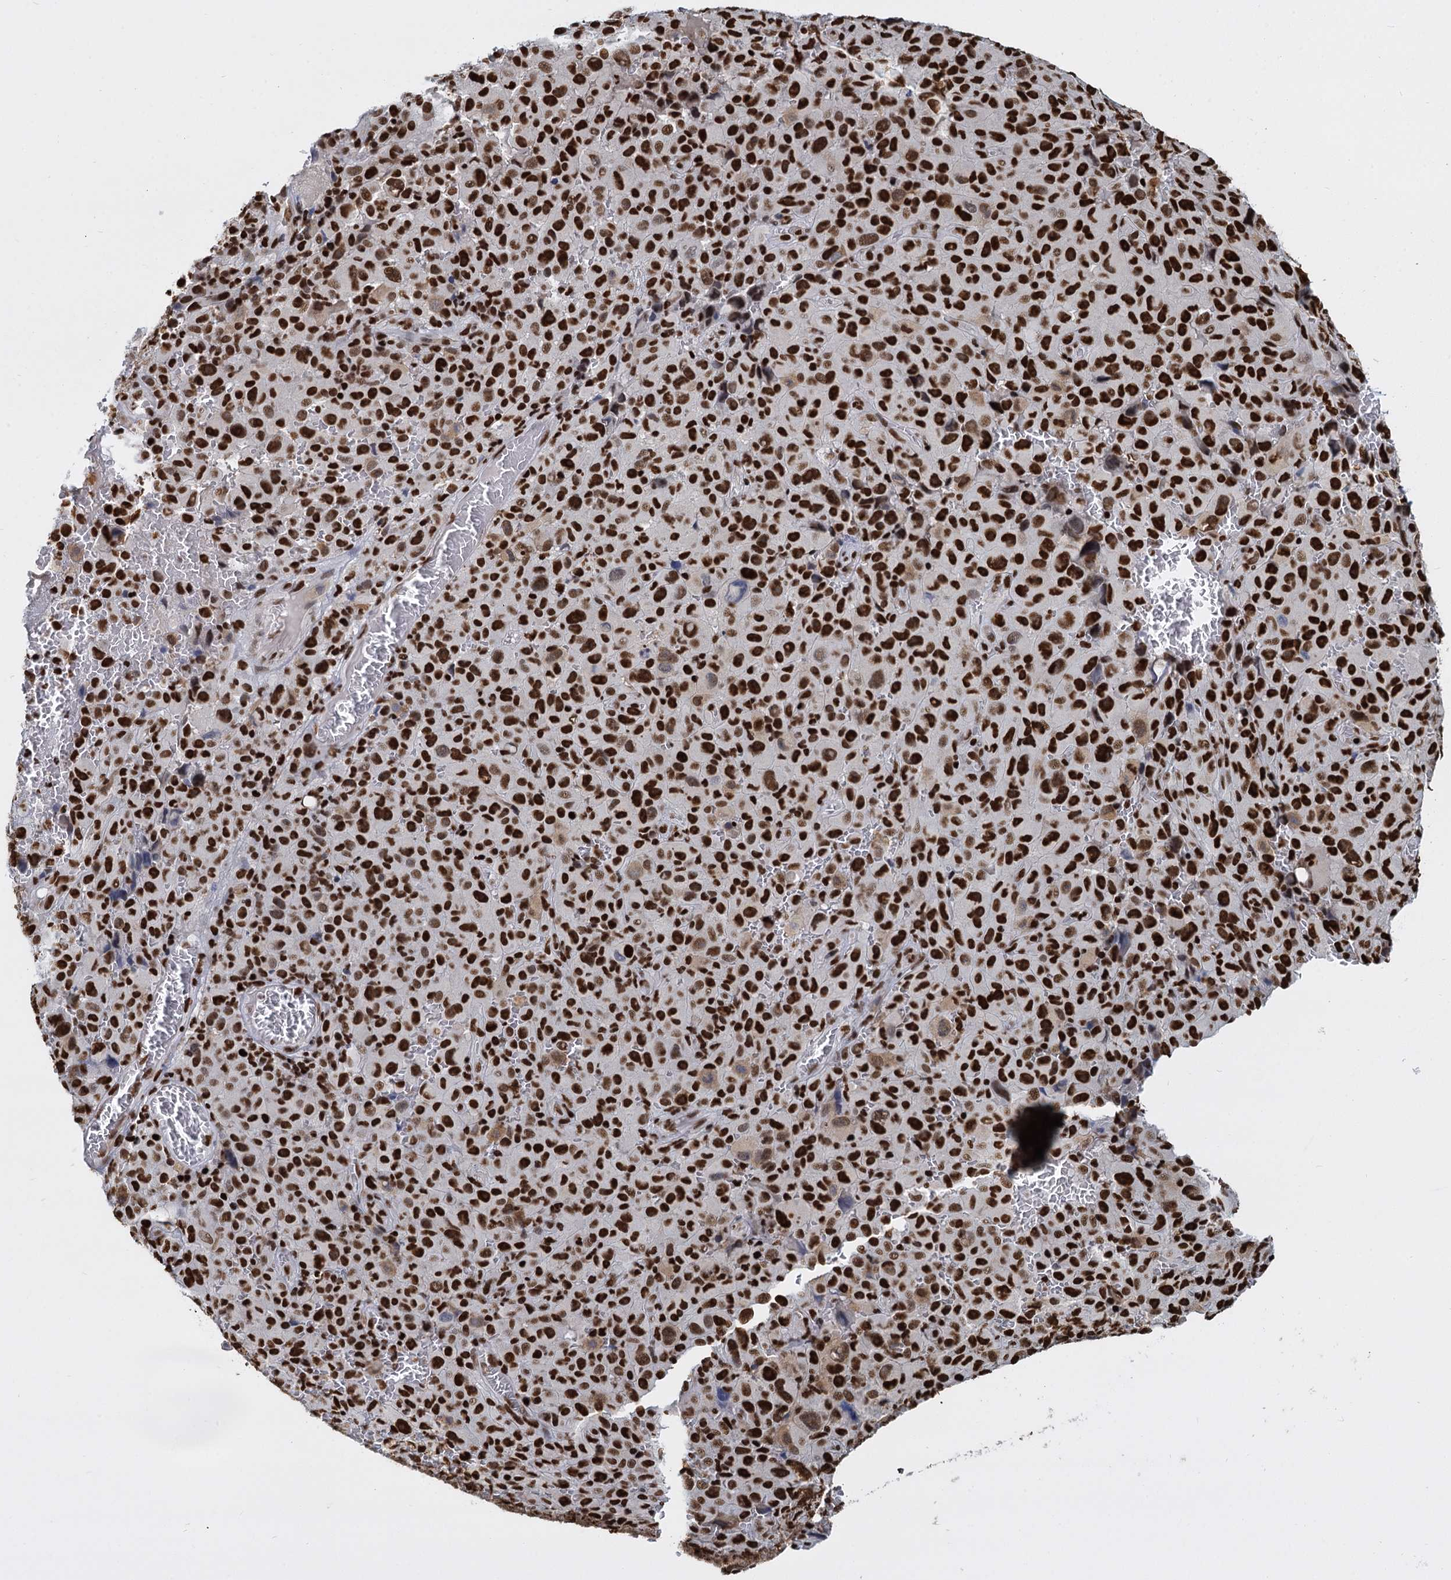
{"staining": {"intensity": "strong", "quantity": ">75%", "location": "nuclear"}, "tissue": "melanoma", "cell_type": "Tumor cells", "image_type": "cancer", "snomed": [{"axis": "morphology", "description": "Malignant melanoma, NOS"}, {"axis": "topography", "description": "Skin"}], "caption": "Brown immunohistochemical staining in malignant melanoma exhibits strong nuclear positivity in about >75% of tumor cells.", "gene": "DCPS", "patient": {"sex": "female", "age": 82}}